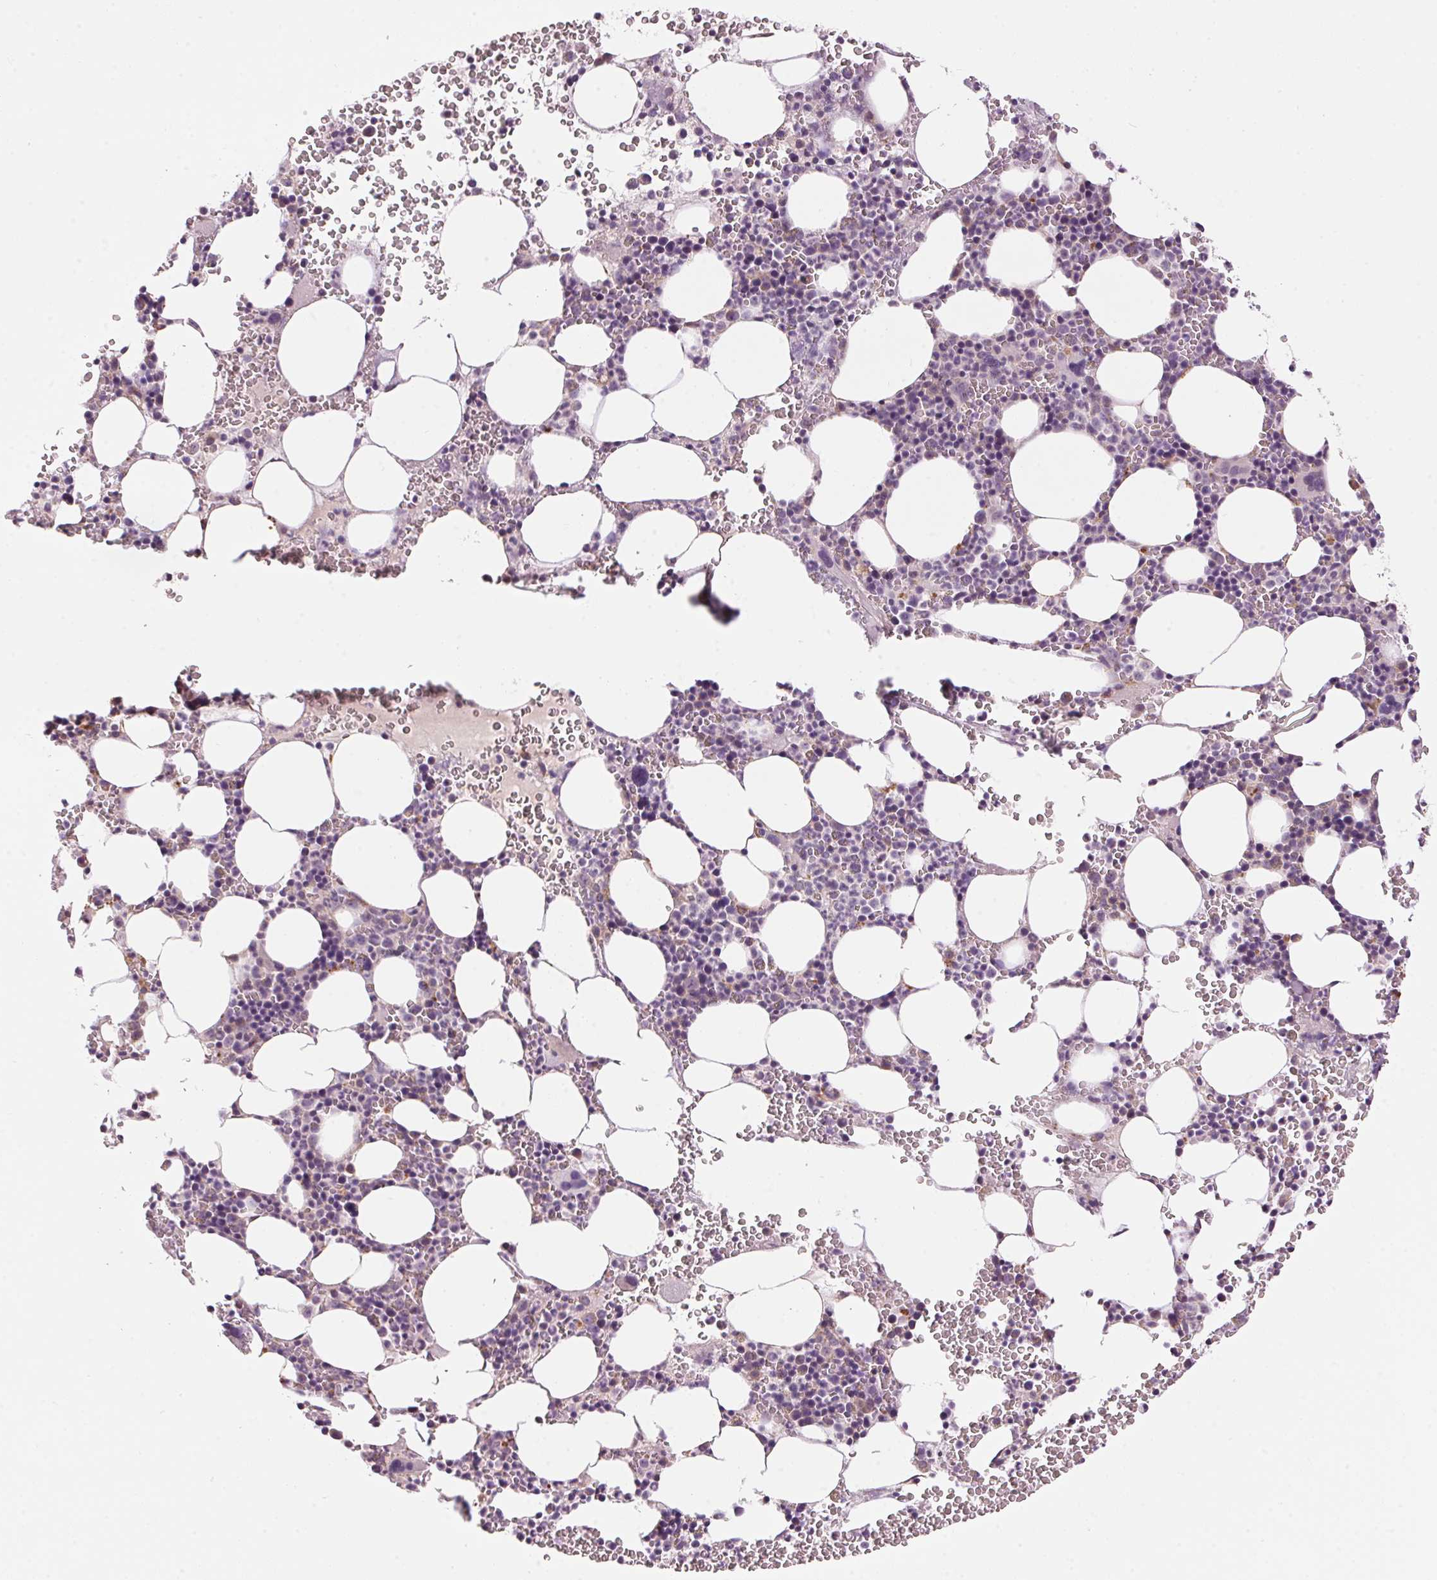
{"staining": {"intensity": "weak", "quantity": "<25%", "location": "cytoplasmic/membranous"}, "tissue": "bone marrow", "cell_type": "Hematopoietic cells", "image_type": "normal", "snomed": [{"axis": "morphology", "description": "Normal tissue, NOS"}, {"axis": "topography", "description": "Bone marrow"}], "caption": "IHC image of unremarkable bone marrow: bone marrow stained with DAB demonstrates no significant protein expression in hematopoietic cells.", "gene": "ADH5", "patient": {"sex": "male", "age": 82}}